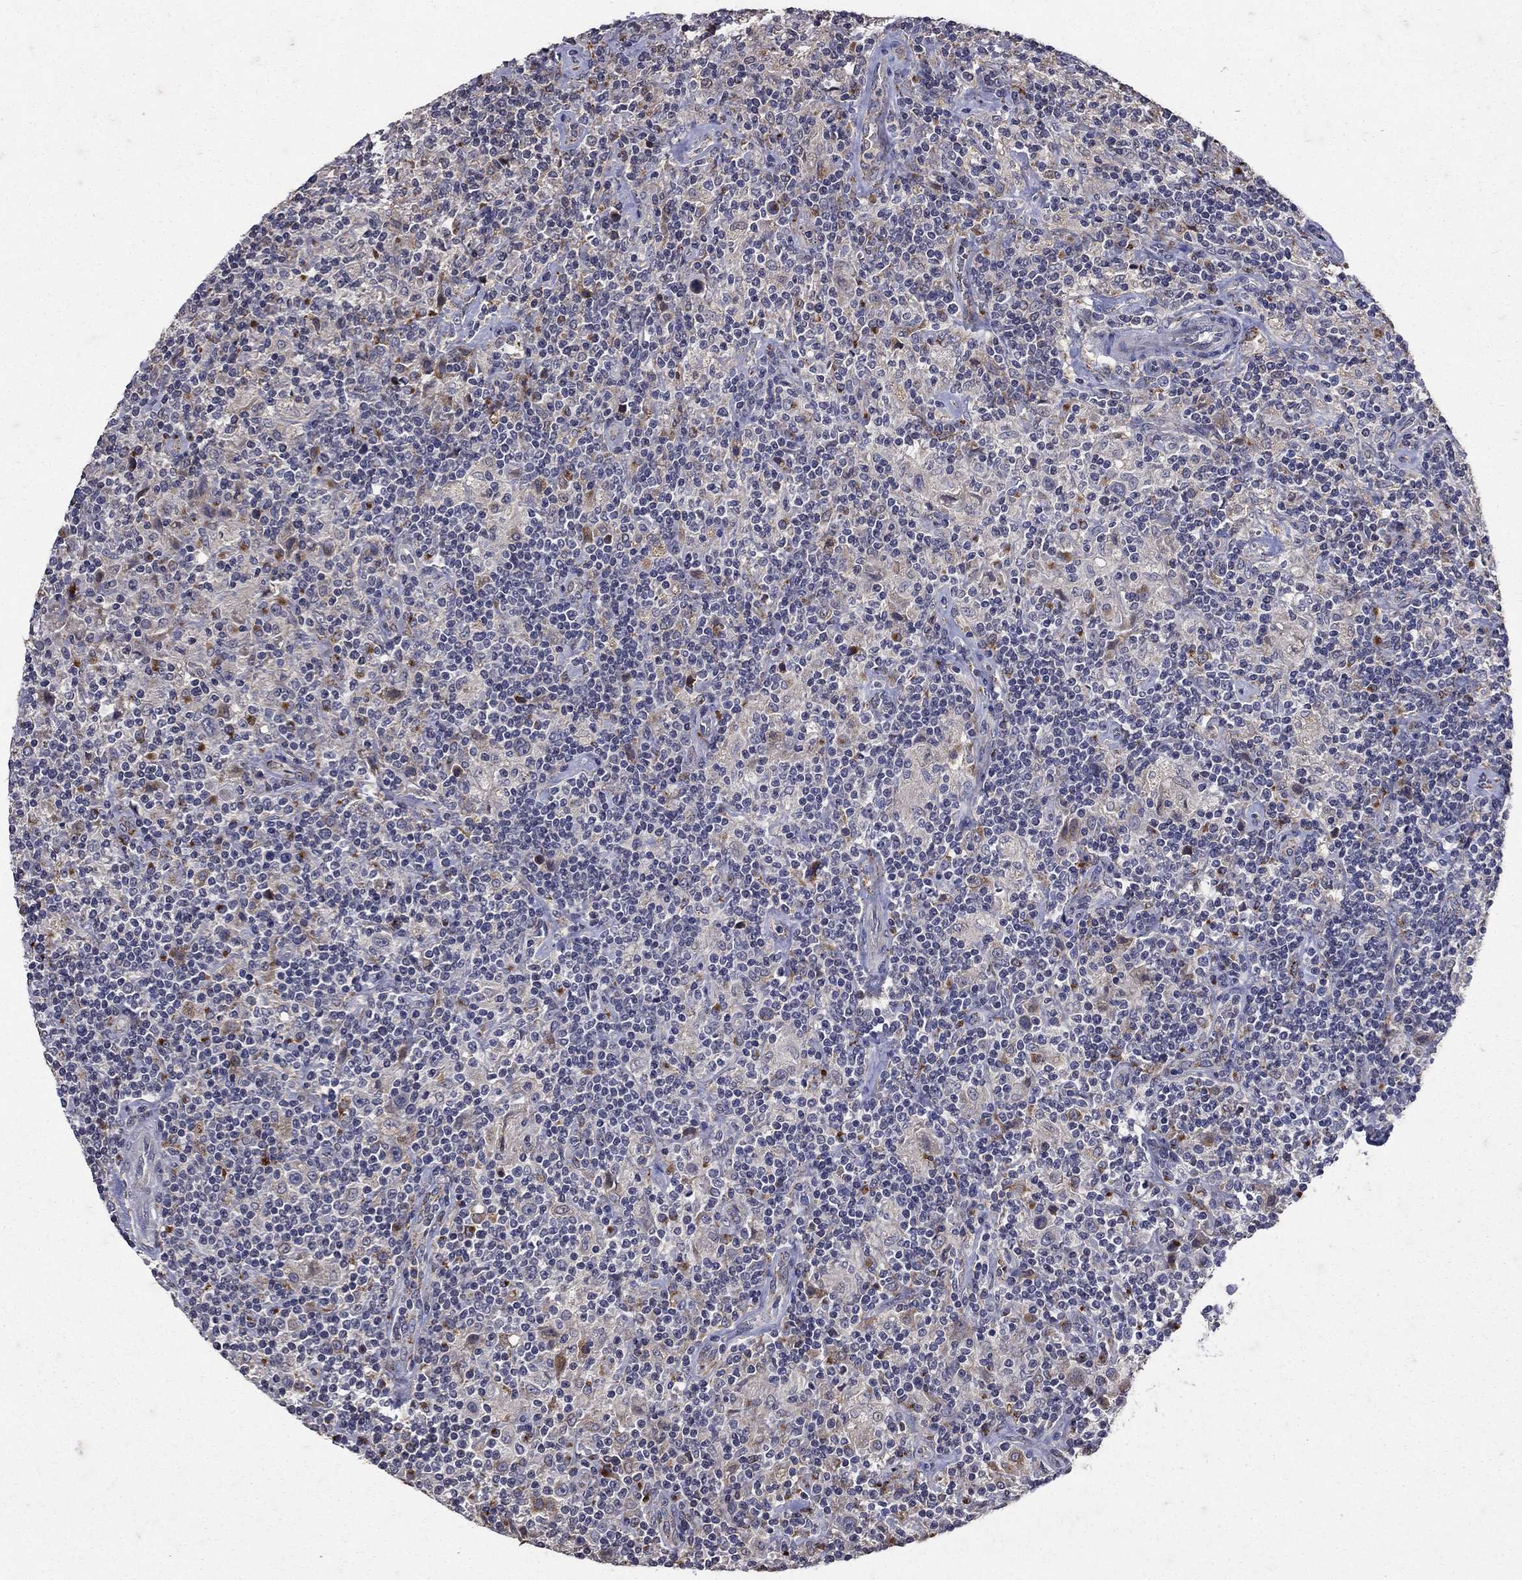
{"staining": {"intensity": "negative", "quantity": "none", "location": "none"}, "tissue": "lymphoma", "cell_type": "Tumor cells", "image_type": "cancer", "snomed": [{"axis": "morphology", "description": "Hodgkin's disease, NOS"}, {"axis": "topography", "description": "Lymph node"}], "caption": "This is an immunohistochemistry (IHC) histopathology image of Hodgkin's disease. There is no staining in tumor cells.", "gene": "NPC2", "patient": {"sex": "male", "age": 70}}